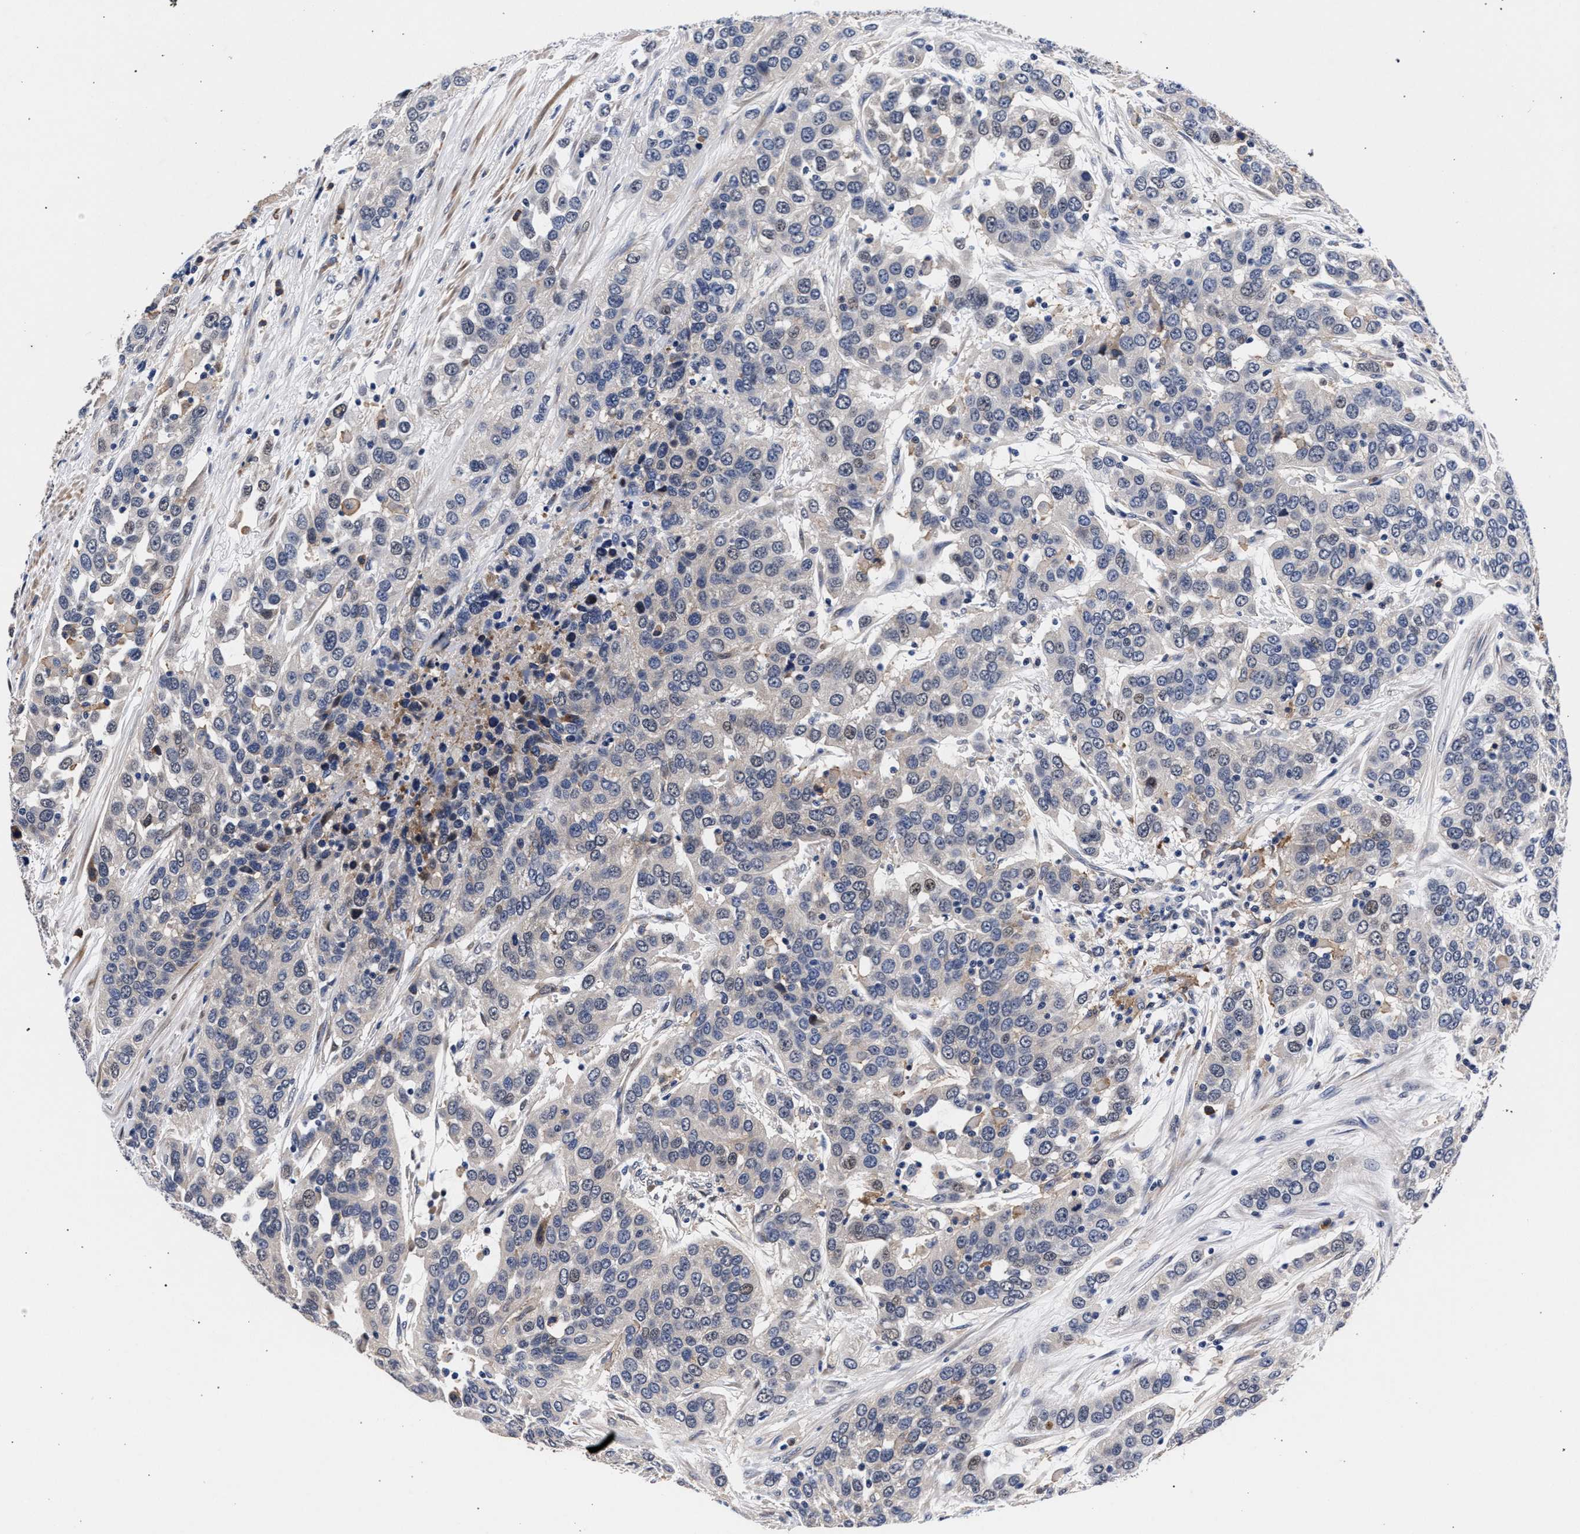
{"staining": {"intensity": "weak", "quantity": "<25%", "location": "nuclear"}, "tissue": "urothelial cancer", "cell_type": "Tumor cells", "image_type": "cancer", "snomed": [{"axis": "morphology", "description": "Urothelial carcinoma, High grade"}, {"axis": "topography", "description": "Urinary bladder"}], "caption": "Immunohistochemistry (IHC) of human urothelial cancer shows no expression in tumor cells.", "gene": "ZNF462", "patient": {"sex": "female", "age": 80}}